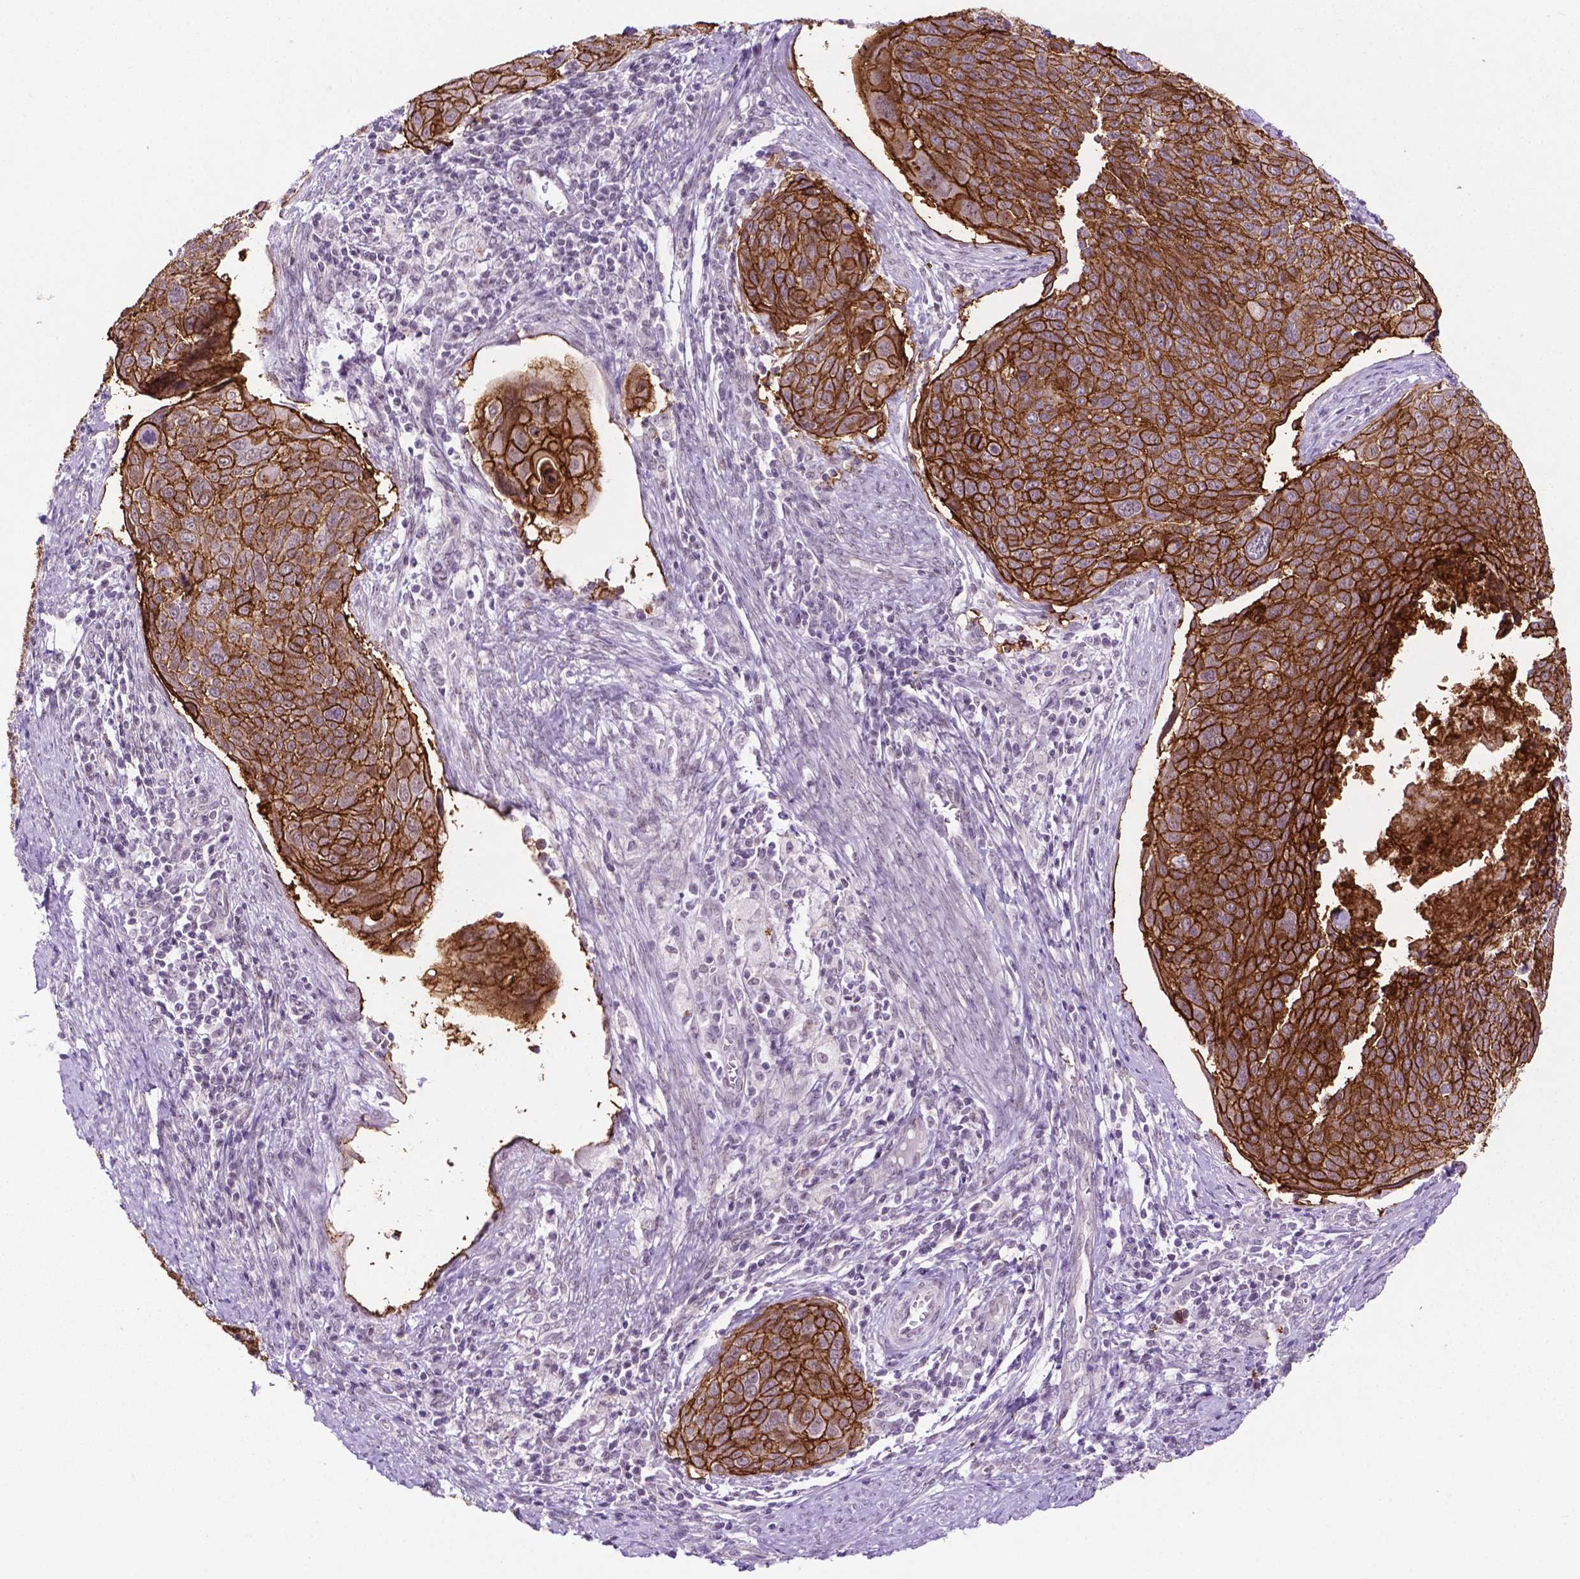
{"staining": {"intensity": "strong", "quantity": ">75%", "location": "cytoplasmic/membranous"}, "tissue": "cervical cancer", "cell_type": "Tumor cells", "image_type": "cancer", "snomed": [{"axis": "morphology", "description": "Squamous cell carcinoma, NOS"}, {"axis": "topography", "description": "Cervix"}], "caption": "This histopathology image reveals cervical cancer (squamous cell carcinoma) stained with immunohistochemistry (IHC) to label a protein in brown. The cytoplasmic/membranous of tumor cells show strong positivity for the protein. Nuclei are counter-stained blue.", "gene": "TACSTD2", "patient": {"sex": "female", "age": 39}}